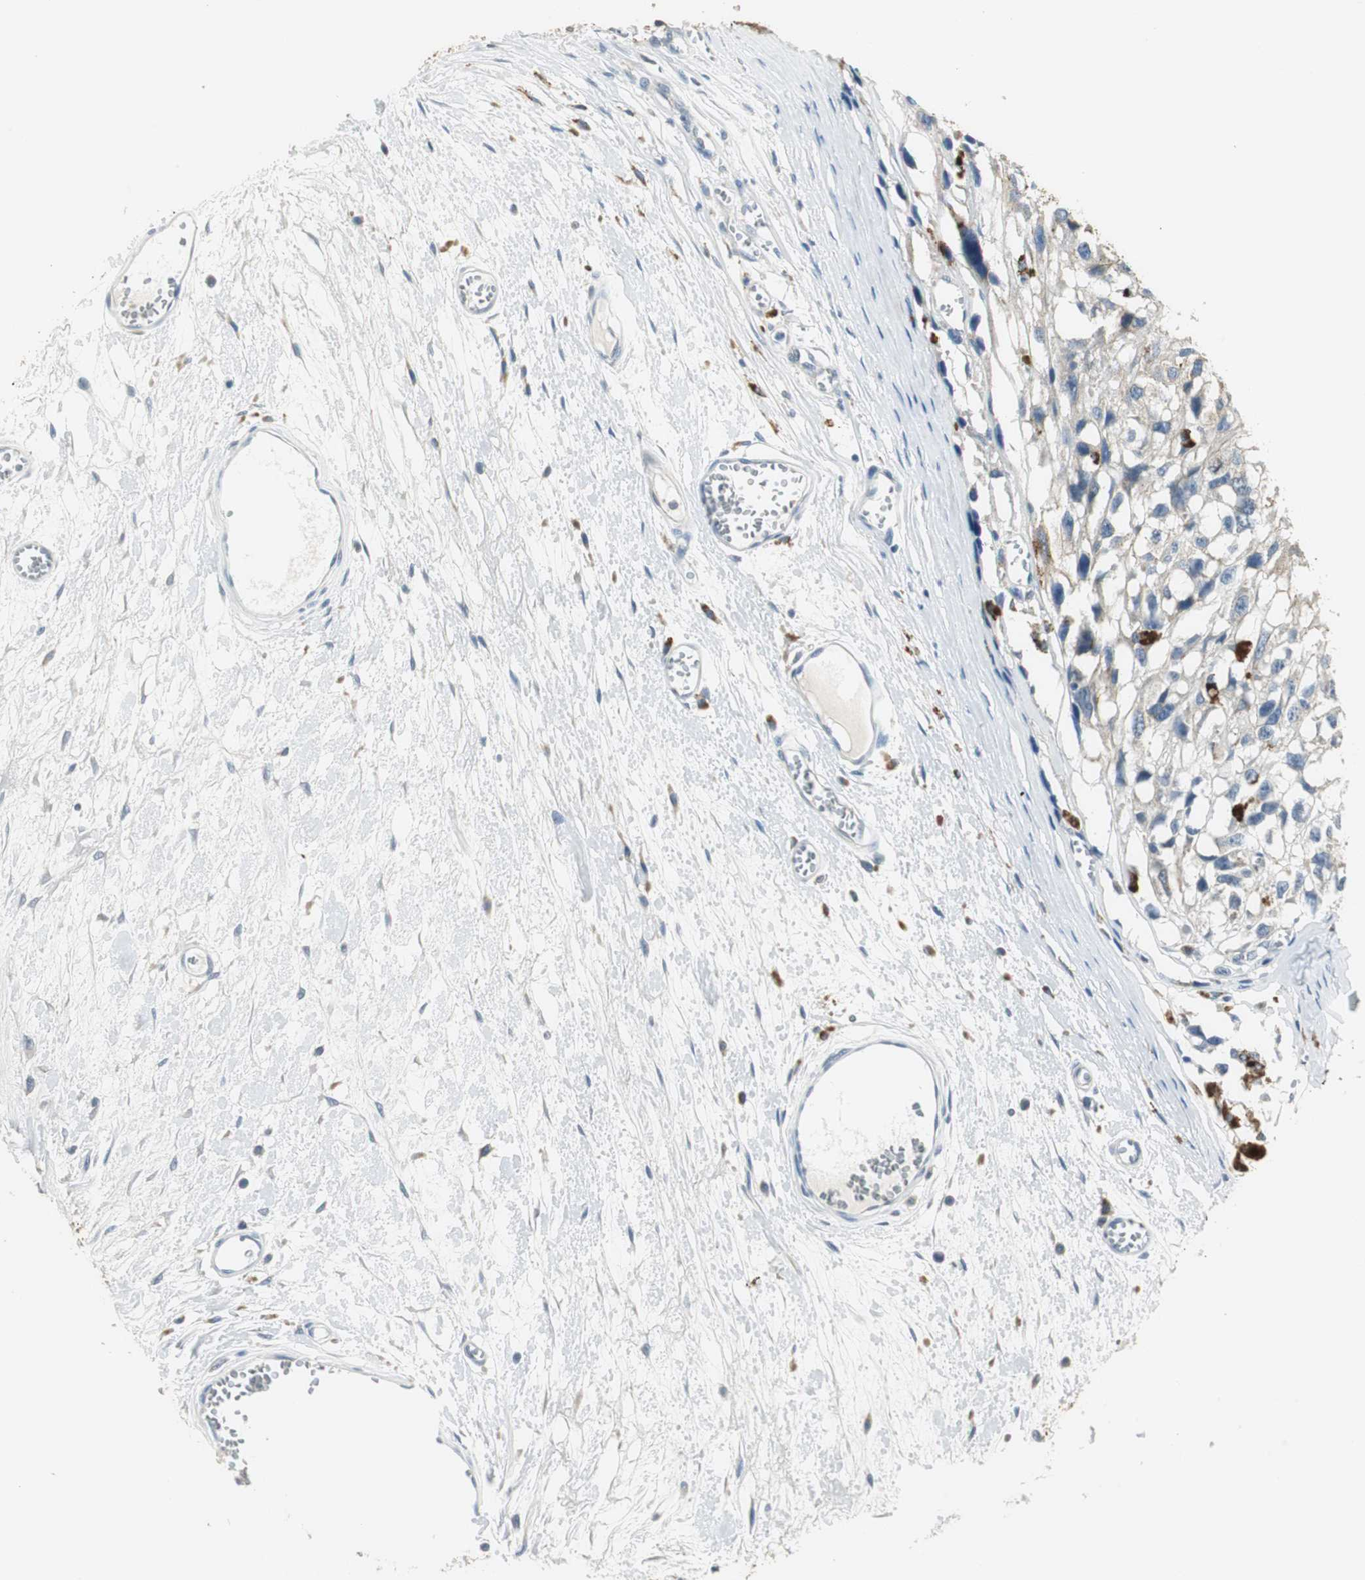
{"staining": {"intensity": "negative", "quantity": "none", "location": "none"}, "tissue": "melanoma", "cell_type": "Tumor cells", "image_type": "cancer", "snomed": [{"axis": "morphology", "description": "Malignant melanoma, Metastatic site"}, {"axis": "topography", "description": "Lymph node"}], "caption": "Immunohistochemical staining of human malignant melanoma (metastatic site) shows no significant staining in tumor cells.", "gene": "NIT1", "patient": {"sex": "male", "age": 59}}